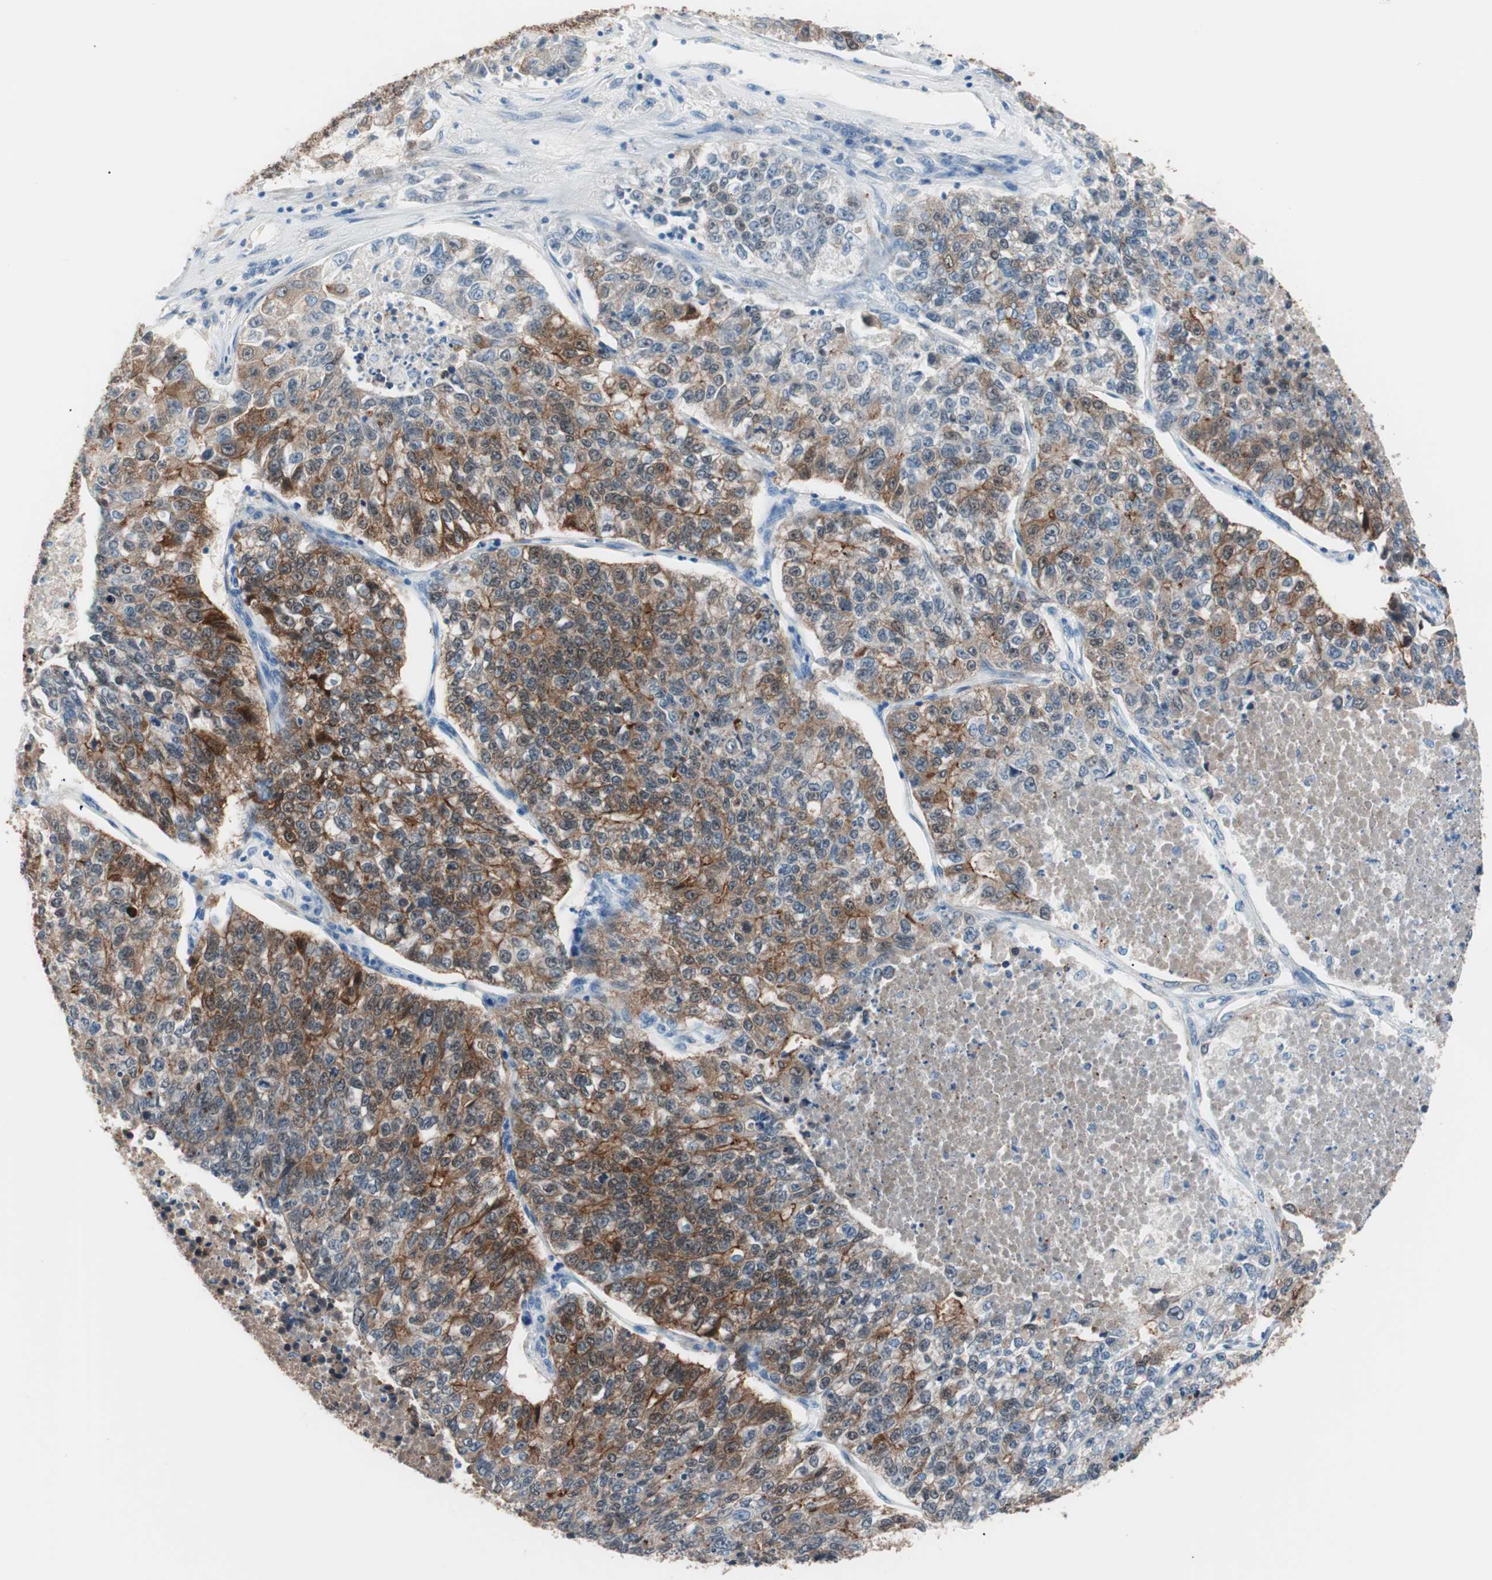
{"staining": {"intensity": "strong", "quantity": ">75%", "location": "cytoplasmic/membranous,nuclear"}, "tissue": "lung cancer", "cell_type": "Tumor cells", "image_type": "cancer", "snomed": [{"axis": "morphology", "description": "Adenocarcinoma, NOS"}, {"axis": "topography", "description": "Lung"}], "caption": "Immunohistochemistry image of adenocarcinoma (lung) stained for a protein (brown), which demonstrates high levels of strong cytoplasmic/membranous and nuclear staining in approximately >75% of tumor cells.", "gene": "VIL1", "patient": {"sex": "male", "age": 49}}